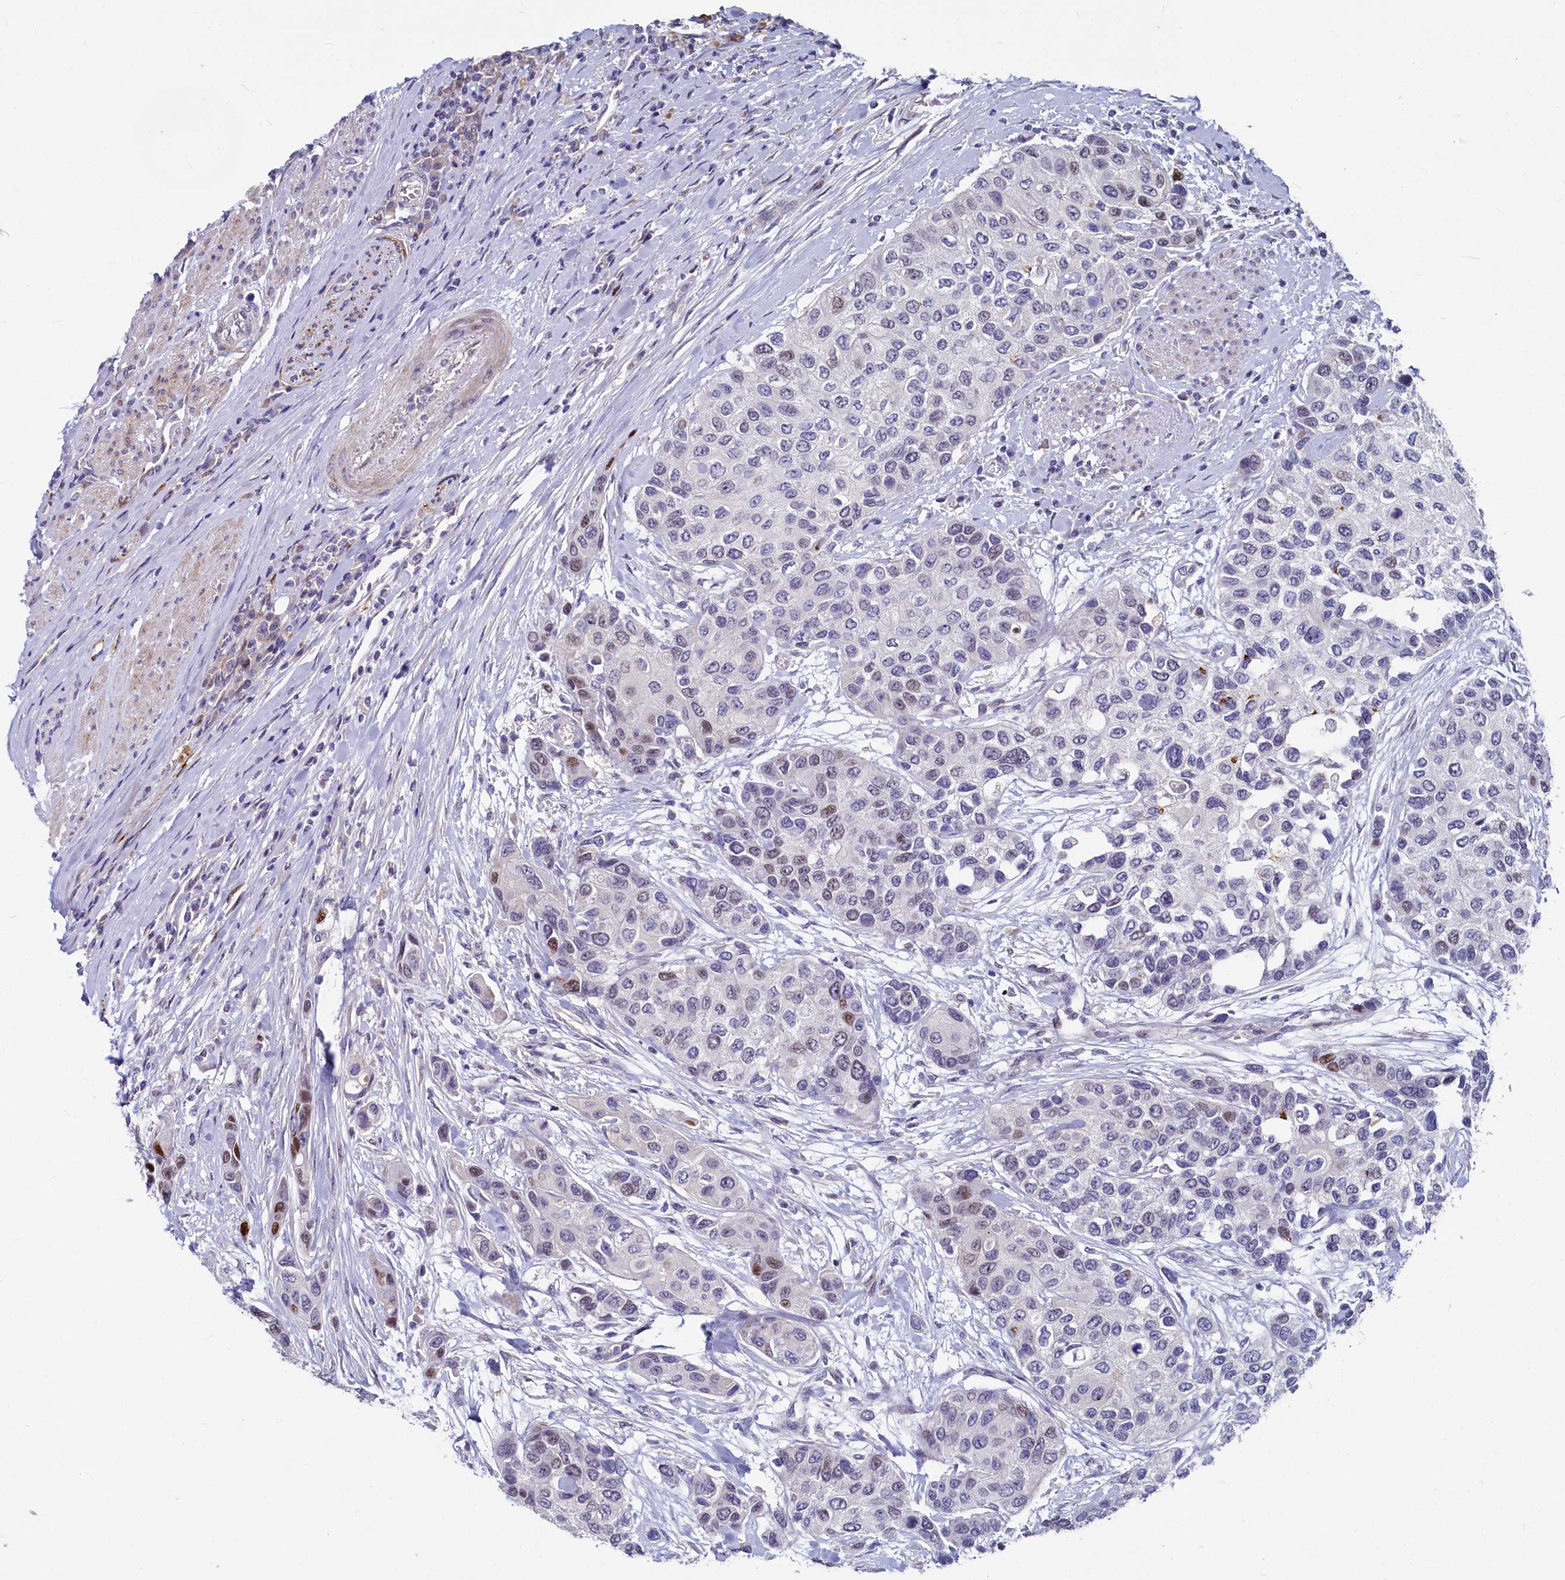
{"staining": {"intensity": "weak", "quantity": "<25%", "location": "cytoplasmic/membranous,nuclear"}, "tissue": "urothelial cancer", "cell_type": "Tumor cells", "image_type": "cancer", "snomed": [{"axis": "morphology", "description": "Normal tissue, NOS"}, {"axis": "morphology", "description": "Urothelial carcinoma, High grade"}, {"axis": "topography", "description": "Vascular tissue"}, {"axis": "topography", "description": "Urinary bladder"}], "caption": "Micrograph shows no protein expression in tumor cells of high-grade urothelial carcinoma tissue. (DAB IHC with hematoxylin counter stain).", "gene": "ASXL3", "patient": {"sex": "female", "age": 56}}